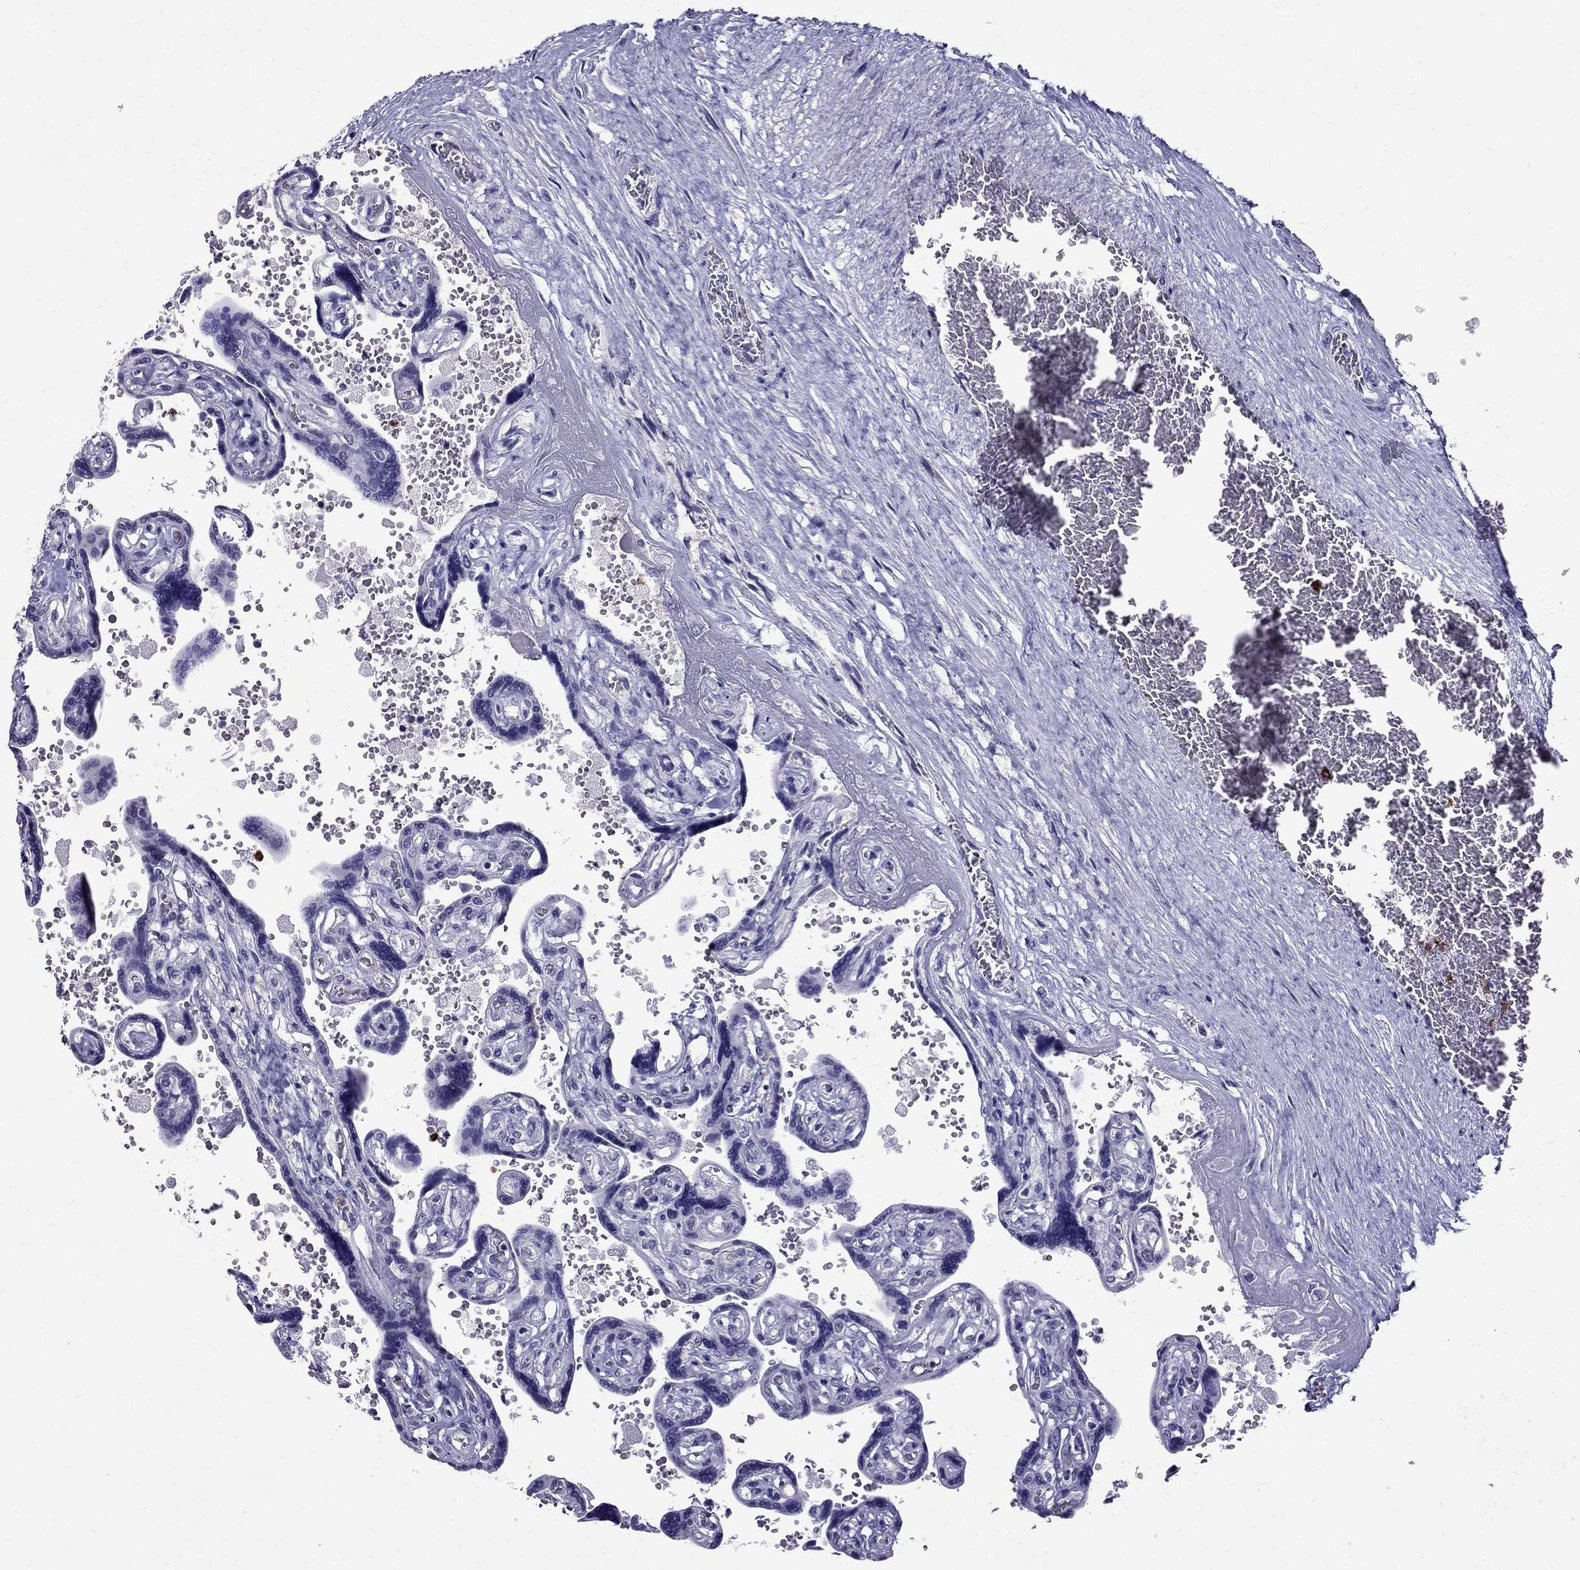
{"staining": {"intensity": "negative", "quantity": "none", "location": "none"}, "tissue": "placenta", "cell_type": "Decidual cells", "image_type": "normal", "snomed": [{"axis": "morphology", "description": "Normal tissue, NOS"}, {"axis": "topography", "description": "Placenta"}], "caption": "Human placenta stained for a protein using IHC reveals no positivity in decidual cells.", "gene": "OLFM4", "patient": {"sex": "female", "age": 32}}